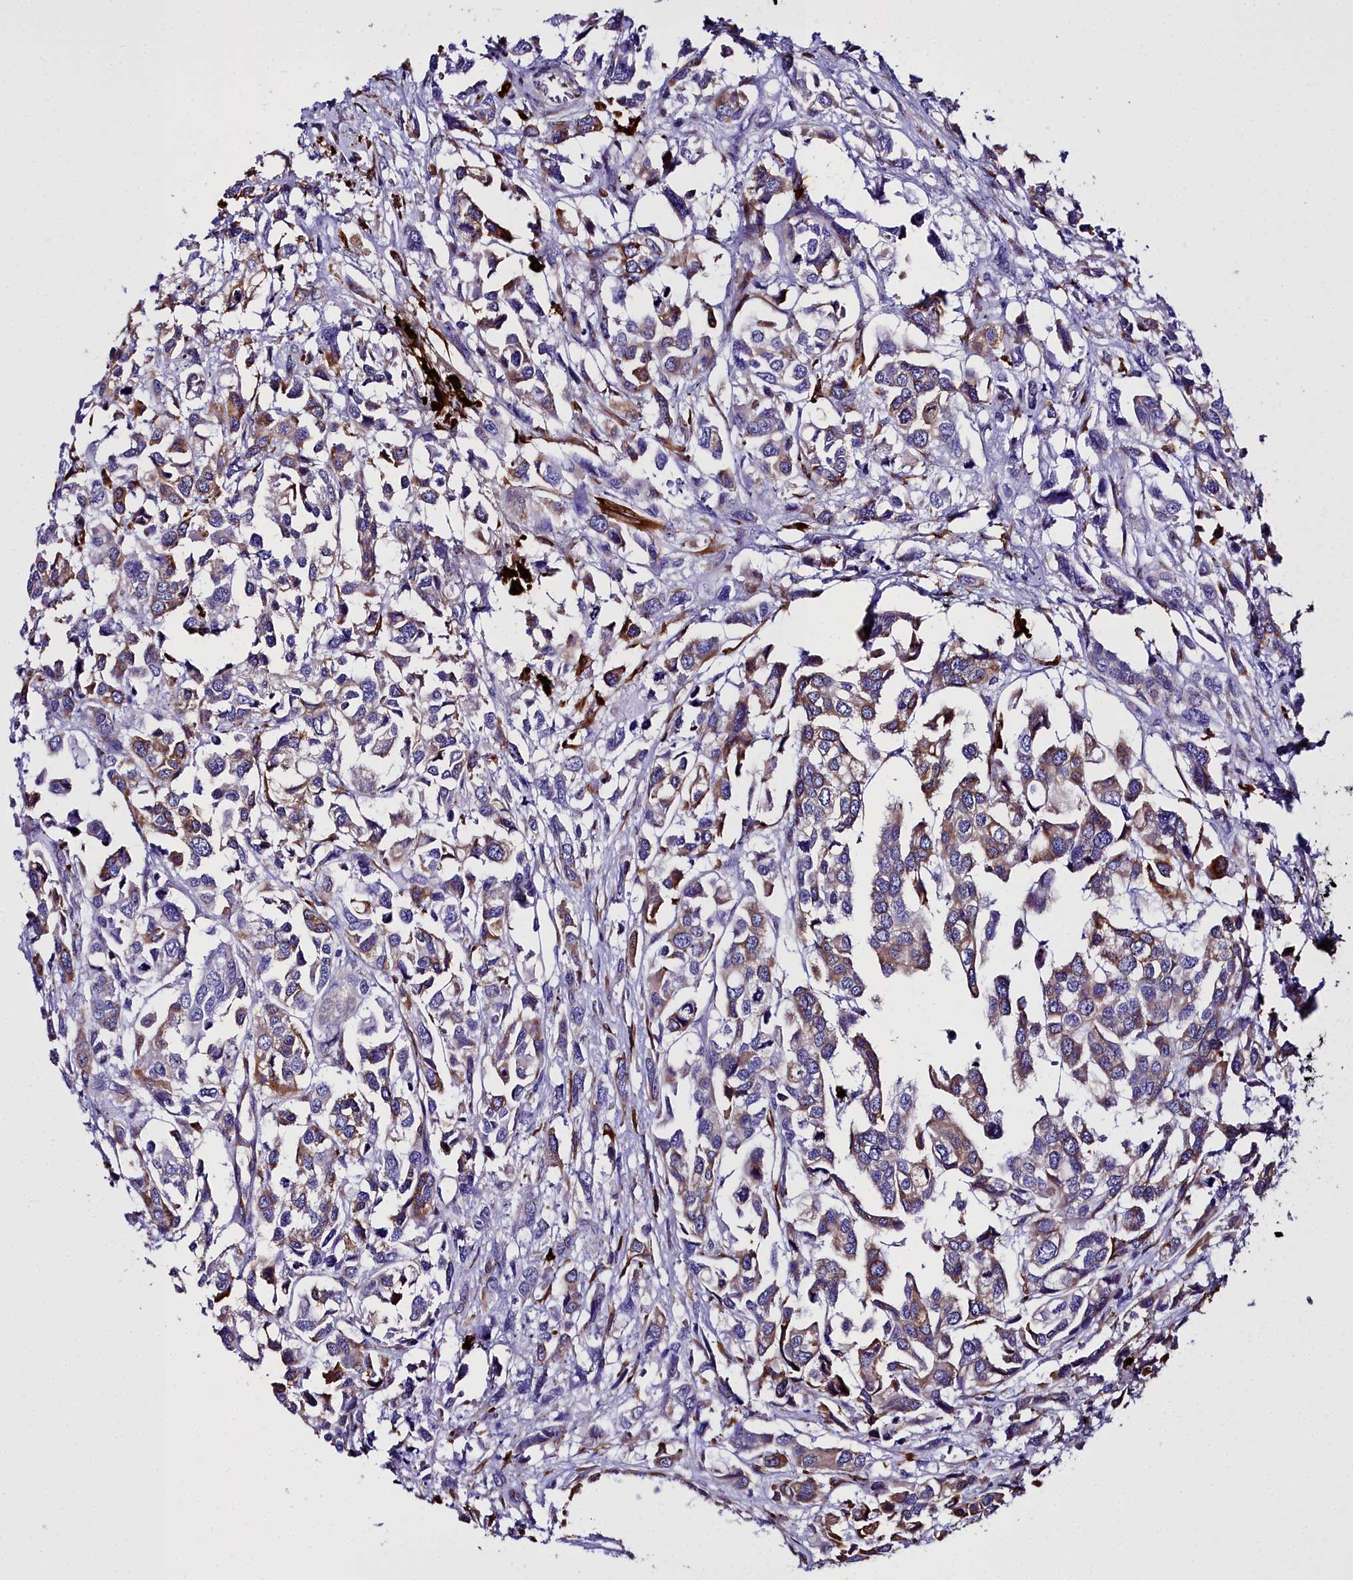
{"staining": {"intensity": "moderate", "quantity": "25%-75%", "location": "cytoplasmic/membranous"}, "tissue": "urothelial cancer", "cell_type": "Tumor cells", "image_type": "cancer", "snomed": [{"axis": "morphology", "description": "Urothelial carcinoma, High grade"}, {"axis": "topography", "description": "Urinary bladder"}], "caption": "This image exhibits urothelial cancer stained with IHC to label a protein in brown. The cytoplasmic/membranous of tumor cells show moderate positivity for the protein. Nuclei are counter-stained blue.", "gene": "TXNDC5", "patient": {"sex": "male", "age": 67}}